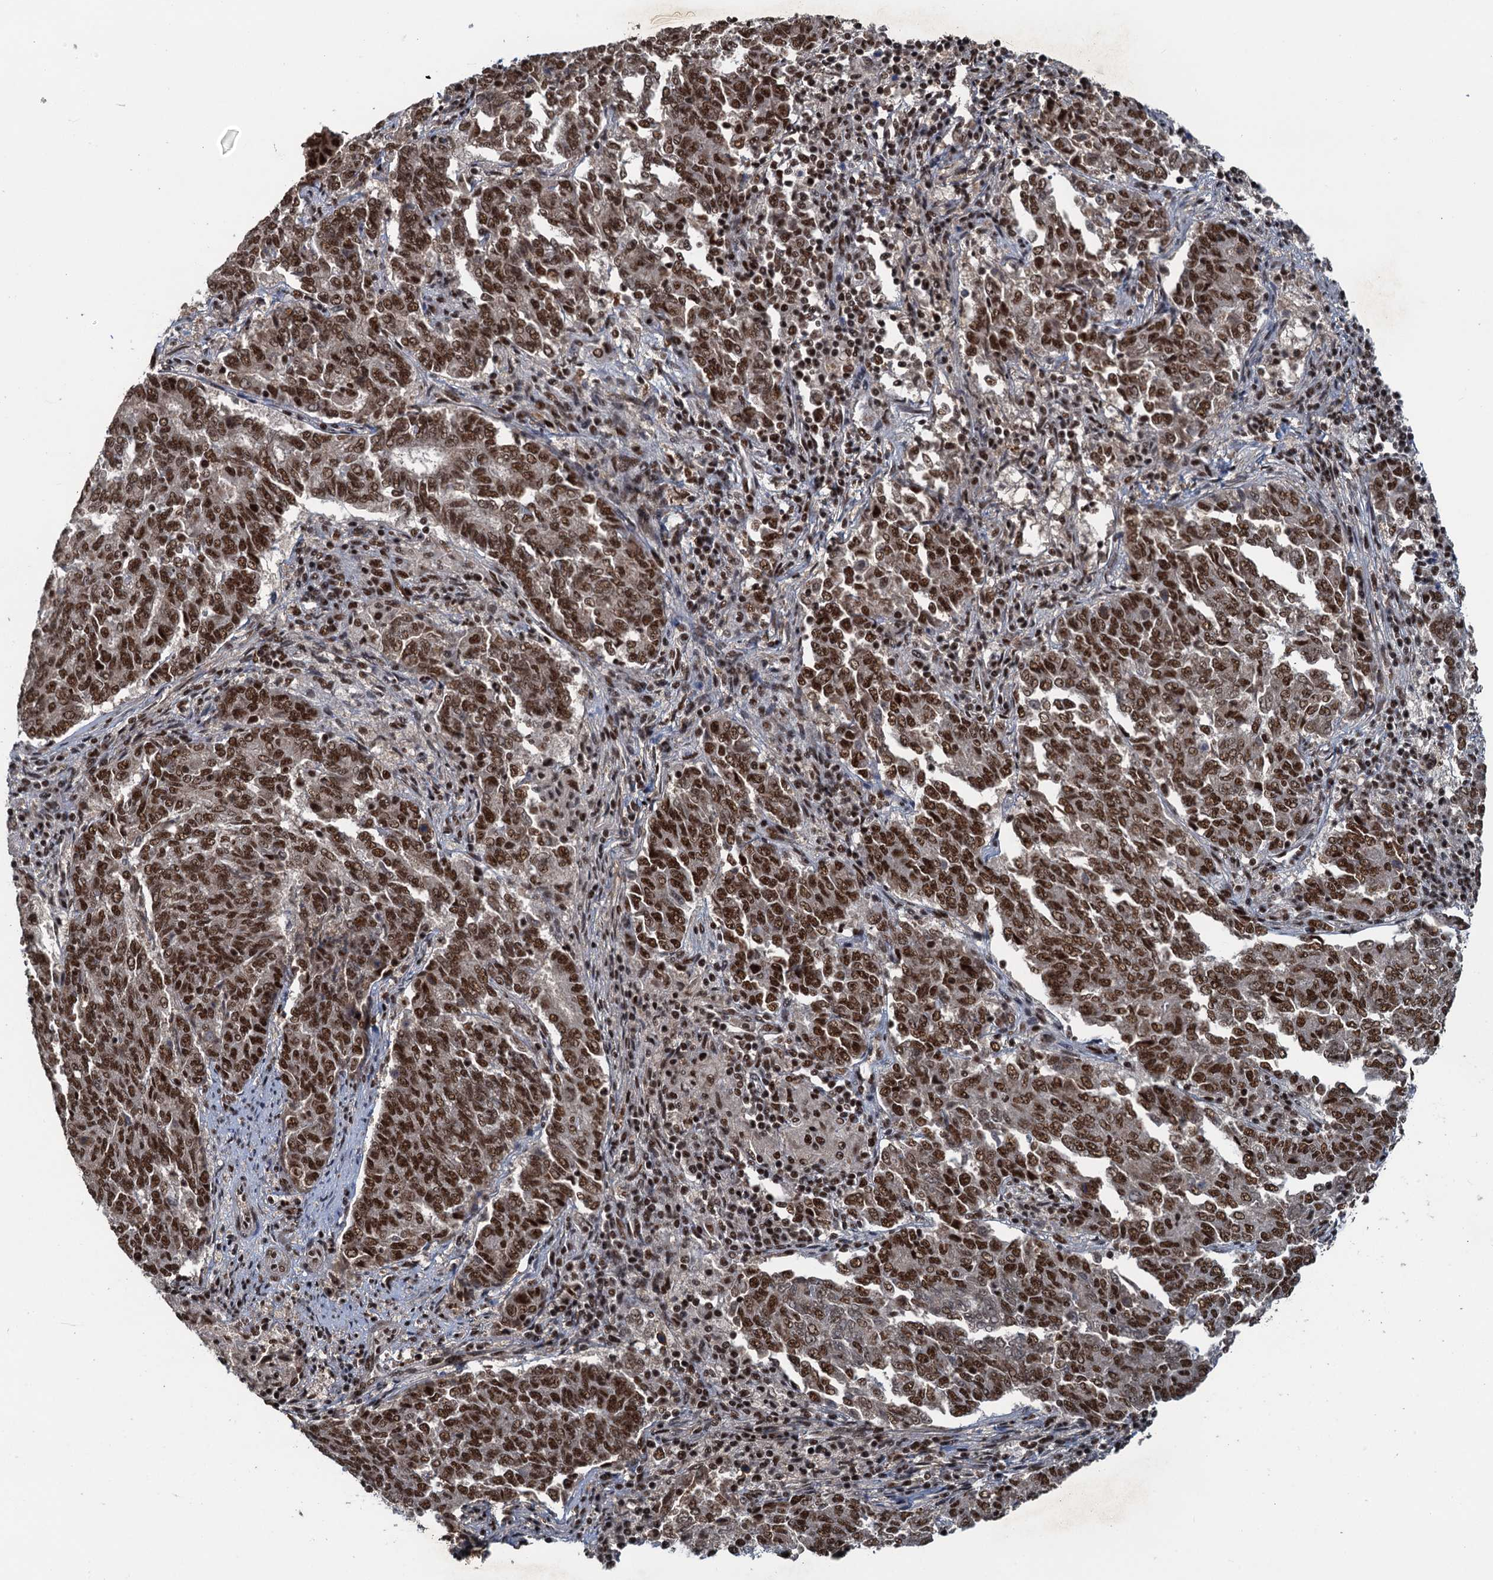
{"staining": {"intensity": "strong", "quantity": ">75%", "location": "nuclear"}, "tissue": "endometrial cancer", "cell_type": "Tumor cells", "image_type": "cancer", "snomed": [{"axis": "morphology", "description": "Adenocarcinoma, NOS"}, {"axis": "topography", "description": "Endometrium"}], "caption": "Immunohistochemical staining of endometrial cancer shows high levels of strong nuclear positivity in approximately >75% of tumor cells. The staining was performed using DAB (3,3'-diaminobenzidine) to visualize the protein expression in brown, while the nuclei were stained in blue with hematoxylin (Magnification: 20x).", "gene": "ZC3H18", "patient": {"sex": "female", "age": 80}}